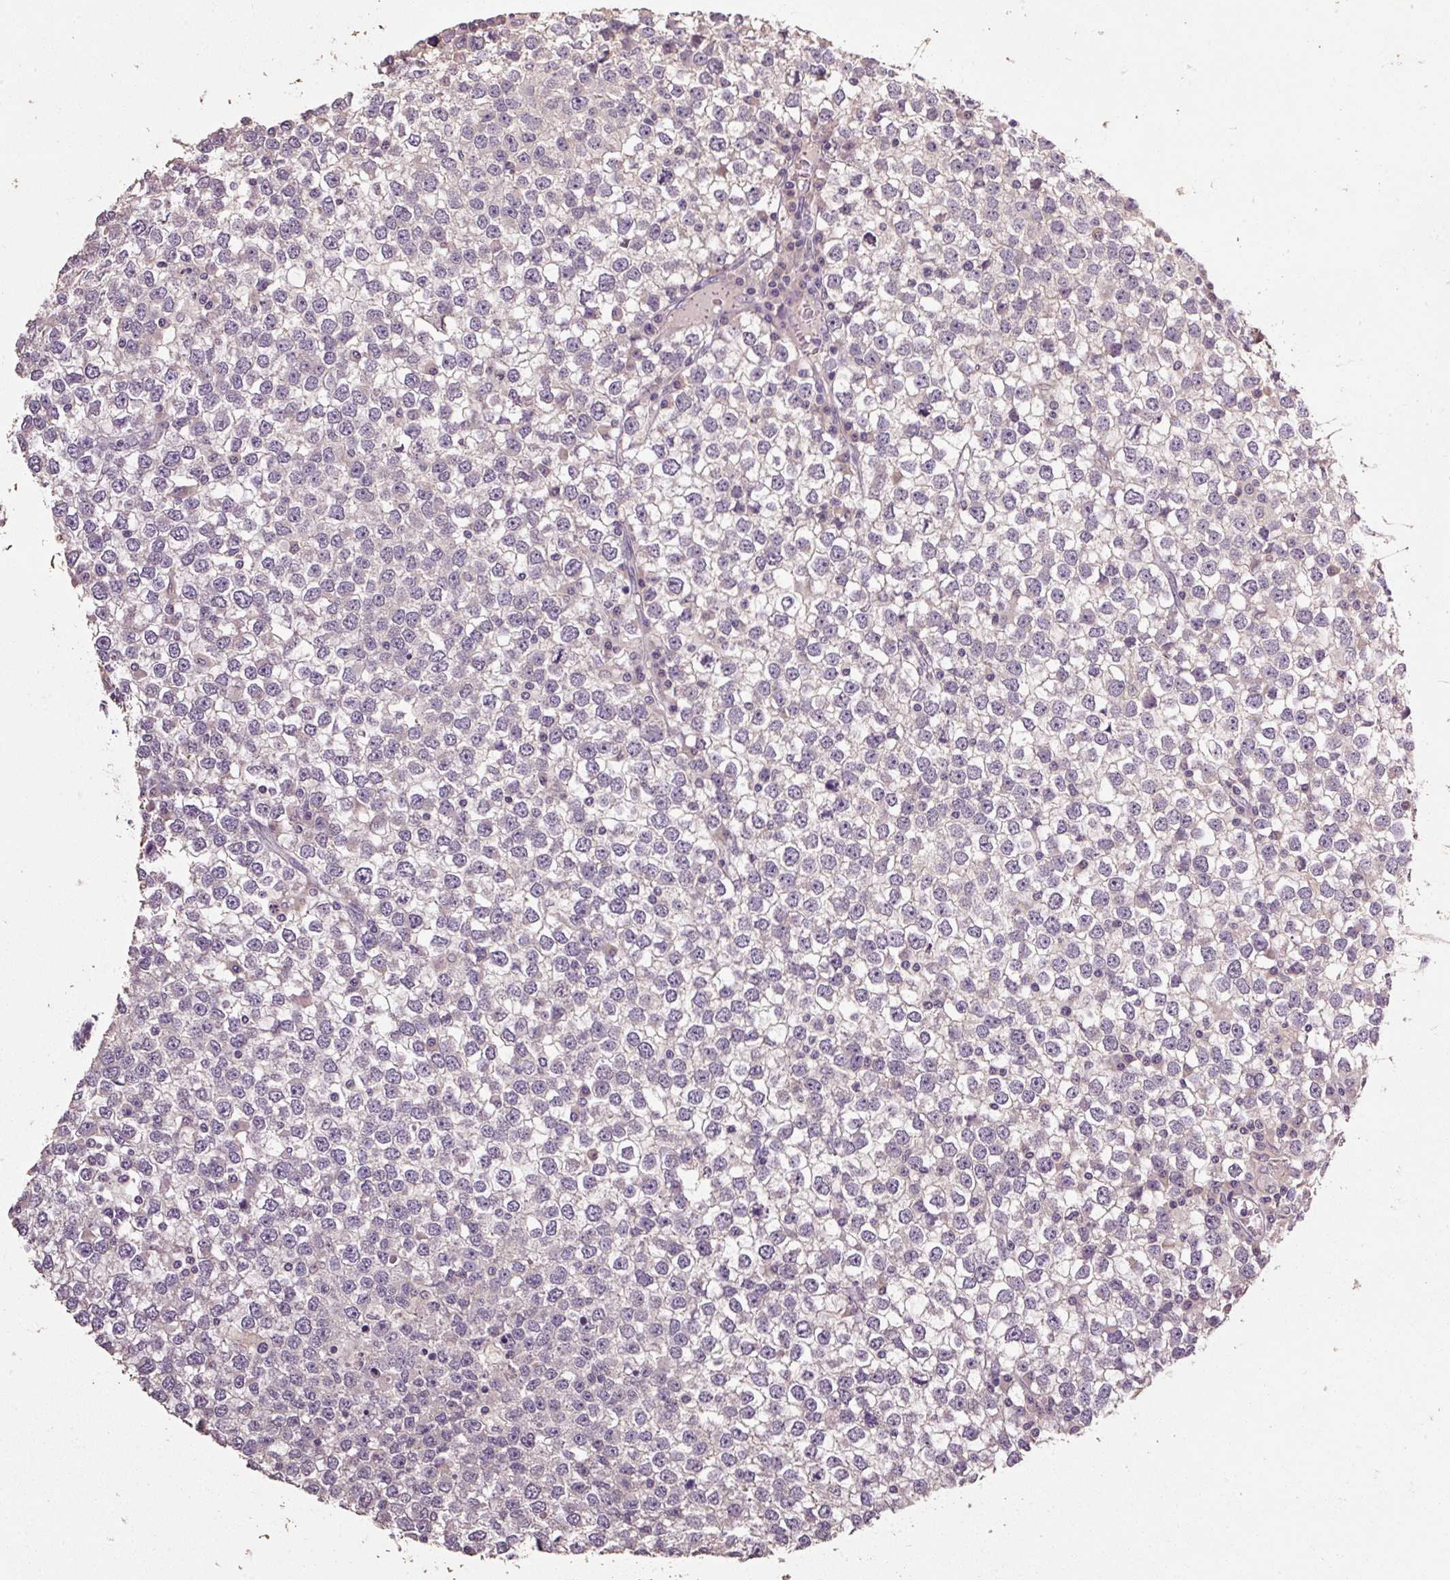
{"staining": {"intensity": "negative", "quantity": "none", "location": "none"}, "tissue": "testis cancer", "cell_type": "Tumor cells", "image_type": "cancer", "snomed": [{"axis": "morphology", "description": "Seminoma, NOS"}, {"axis": "topography", "description": "Testis"}], "caption": "An image of human testis seminoma is negative for staining in tumor cells.", "gene": "CFAP65", "patient": {"sex": "male", "age": 65}}